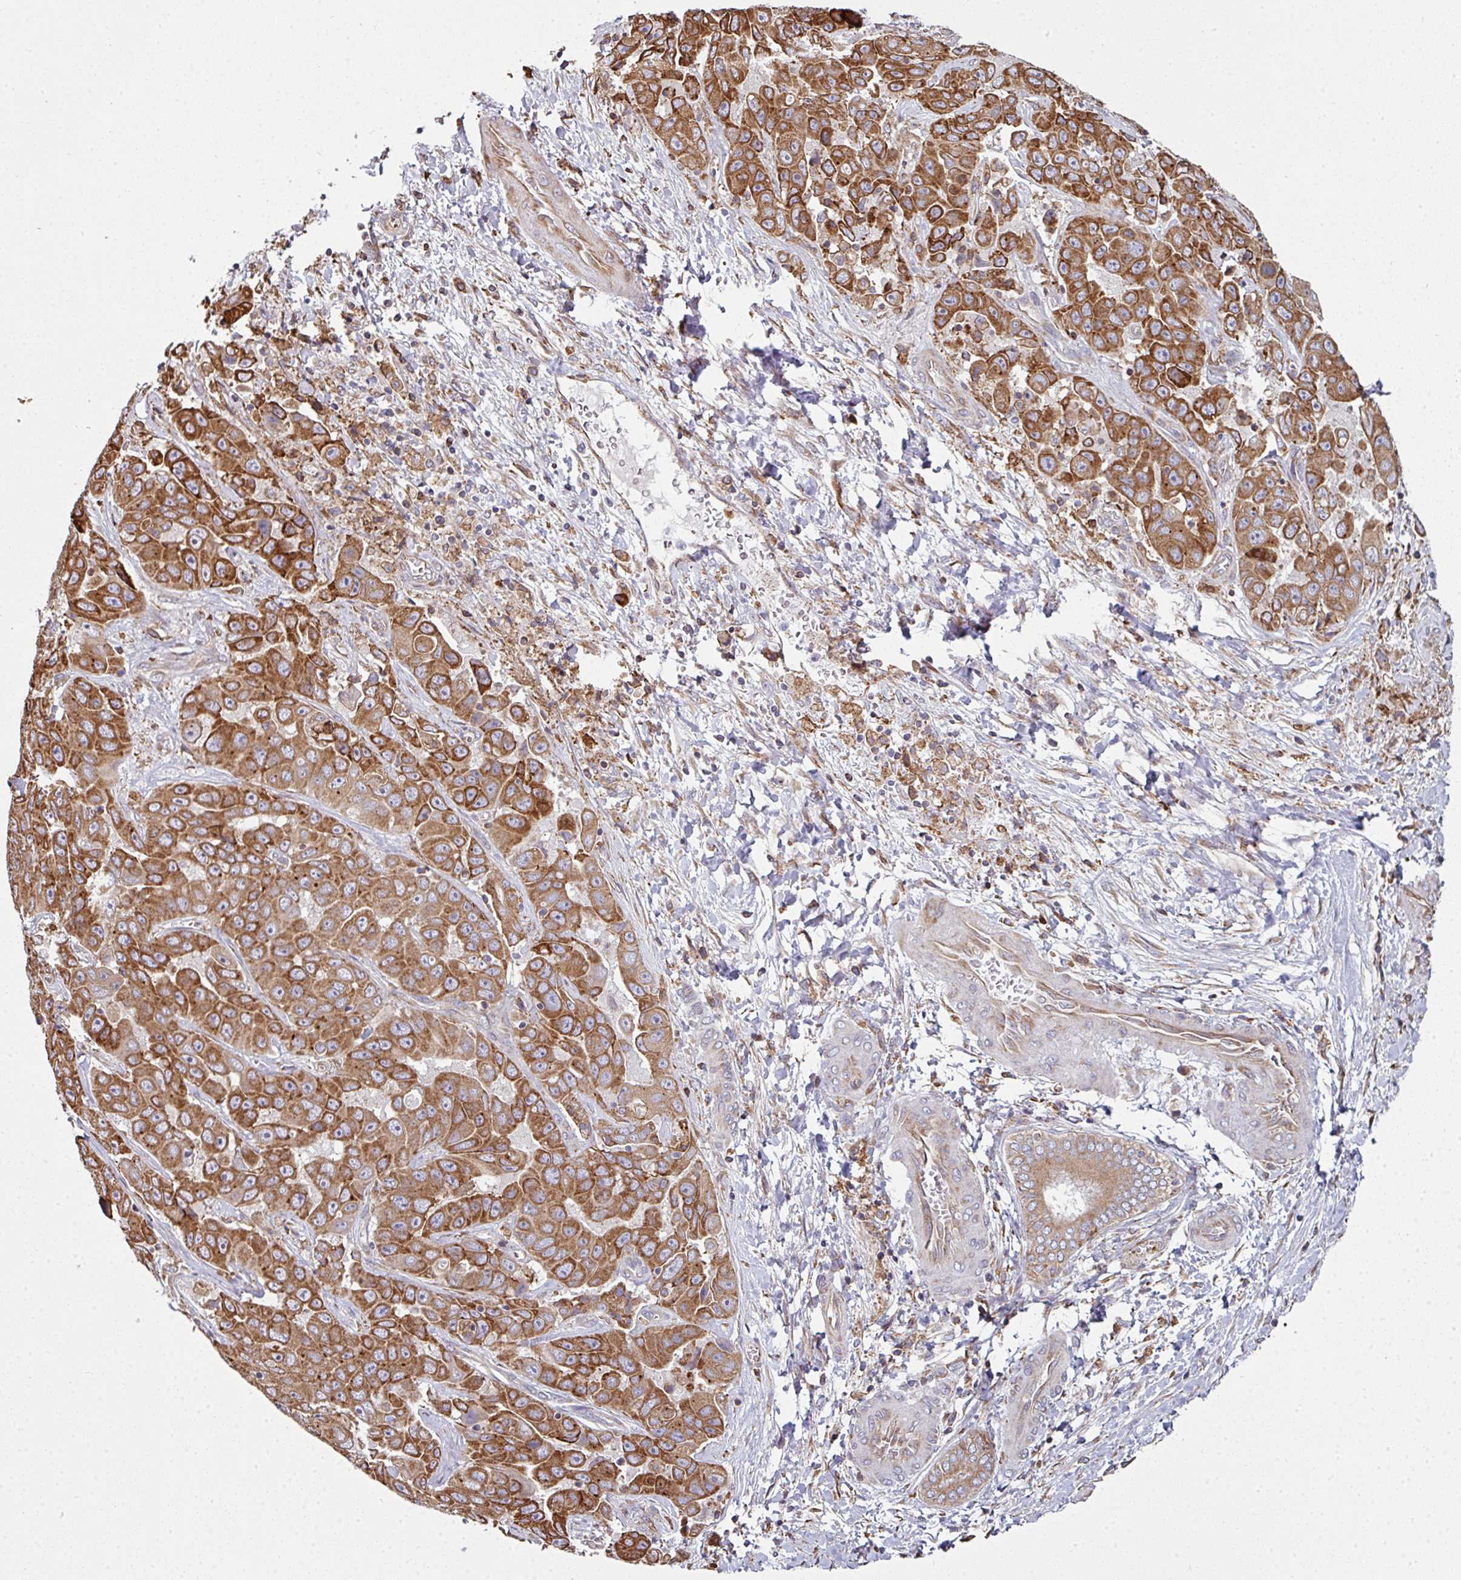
{"staining": {"intensity": "strong", "quantity": ">75%", "location": "cytoplasmic/membranous"}, "tissue": "liver cancer", "cell_type": "Tumor cells", "image_type": "cancer", "snomed": [{"axis": "morphology", "description": "Cholangiocarcinoma"}, {"axis": "topography", "description": "Liver"}], "caption": "Immunohistochemistry of liver cancer (cholangiocarcinoma) reveals high levels of strong cytoplasmic/membranous positivity in approximately >75% of tumor cells.", "gene": "FAT4", "patient": {"sex": "female", "age": 52}}